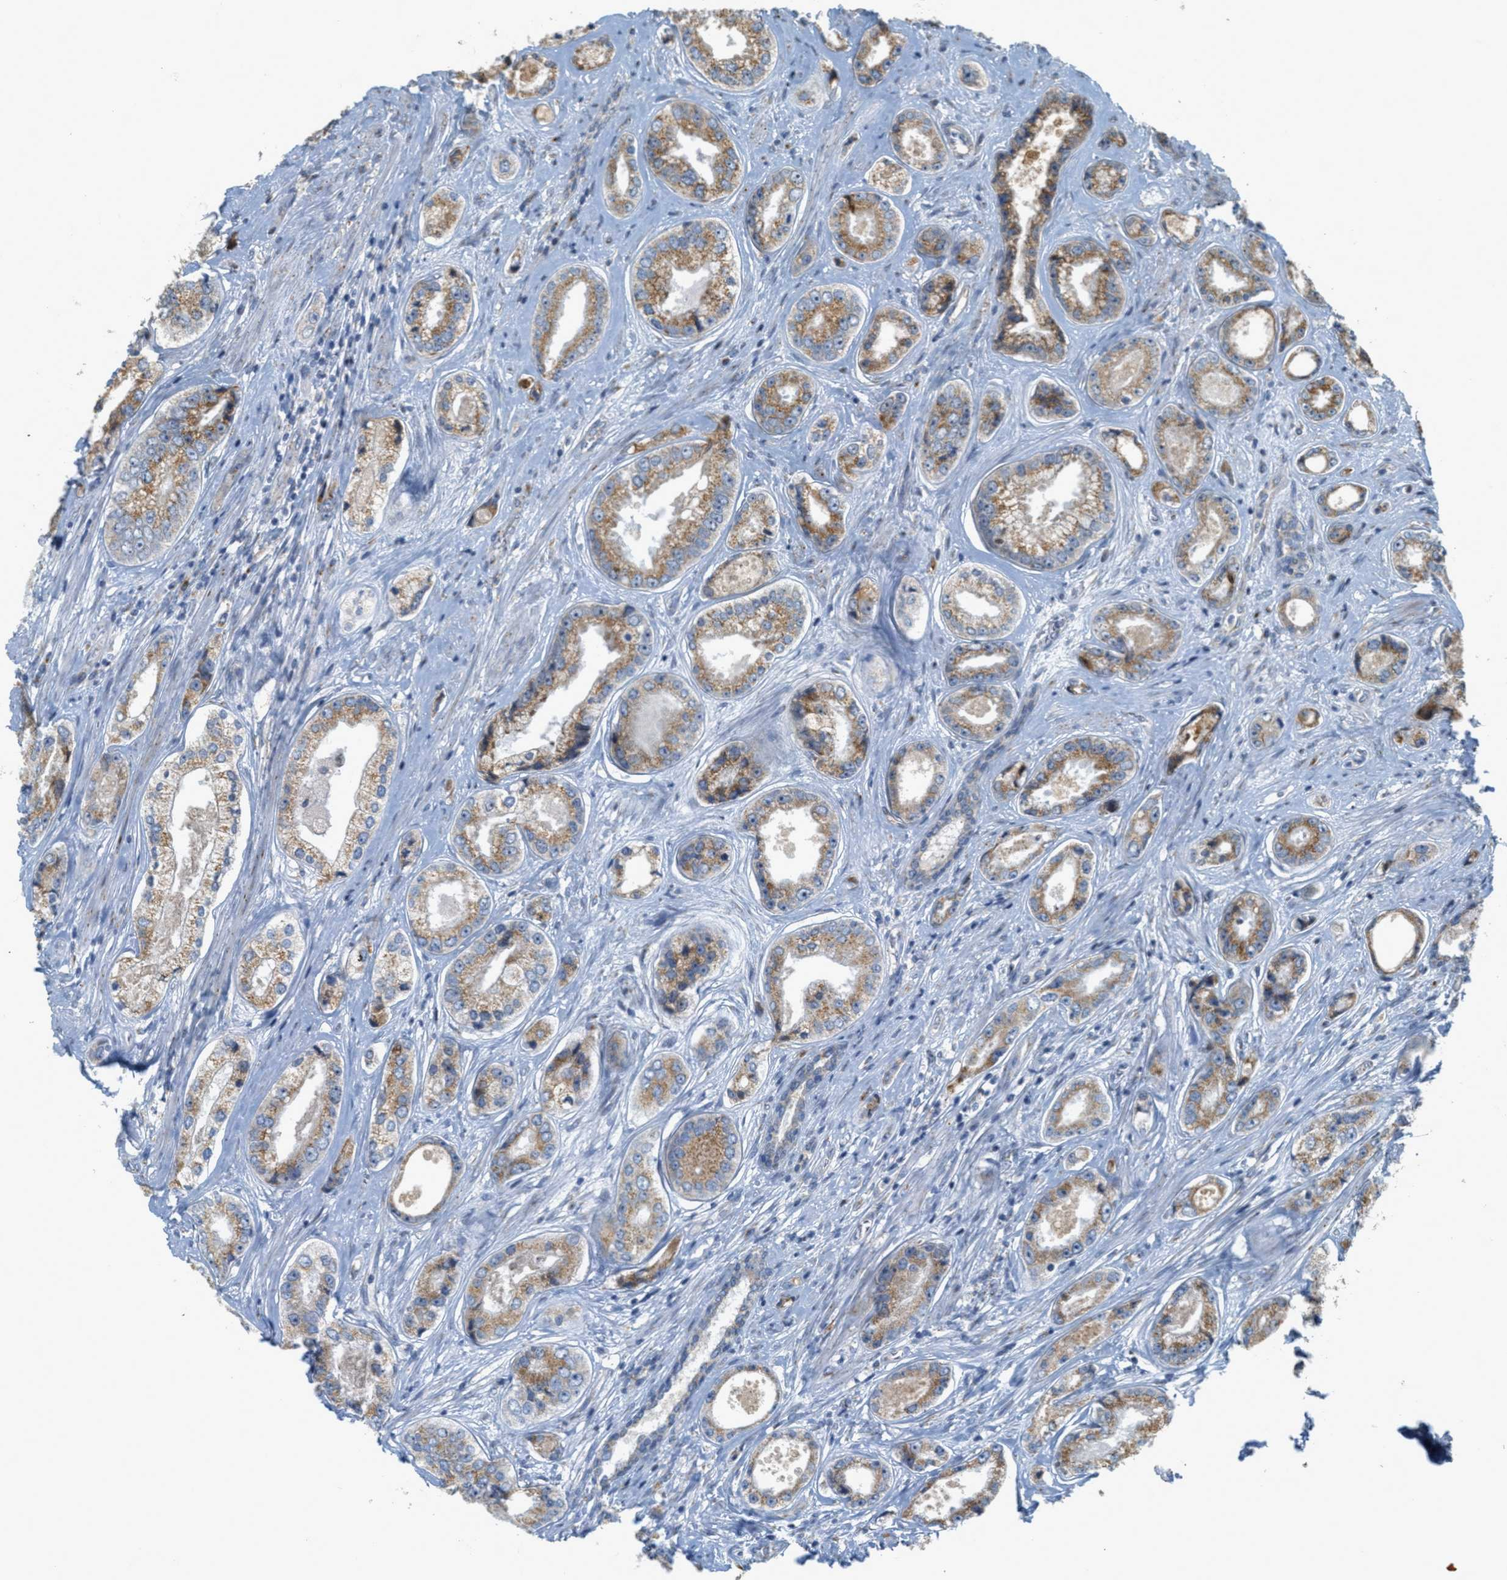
{"staining": {"intensity": "moderate", "quantity": ">75%", "location": "cytoplasmic/membranous"}, "tissue": "prostate cancer", "cell_type": "Tumor cells", "image_type": "cancer", "snomed": [{"axis": "morphology", "description": "Adenocarcinoma, High grade"}, {"axis": "topography", "description": "Prostate"}], "caption": "The image reveals immunohistochemical staining of high-grade adenocarcinoma (prostate). There is moderate cytoplasmic/membranous expression is identified in about >75% of tumor cells.", "gene": "ZFPL1", "patient": {"sex": "male", "age": 61}}